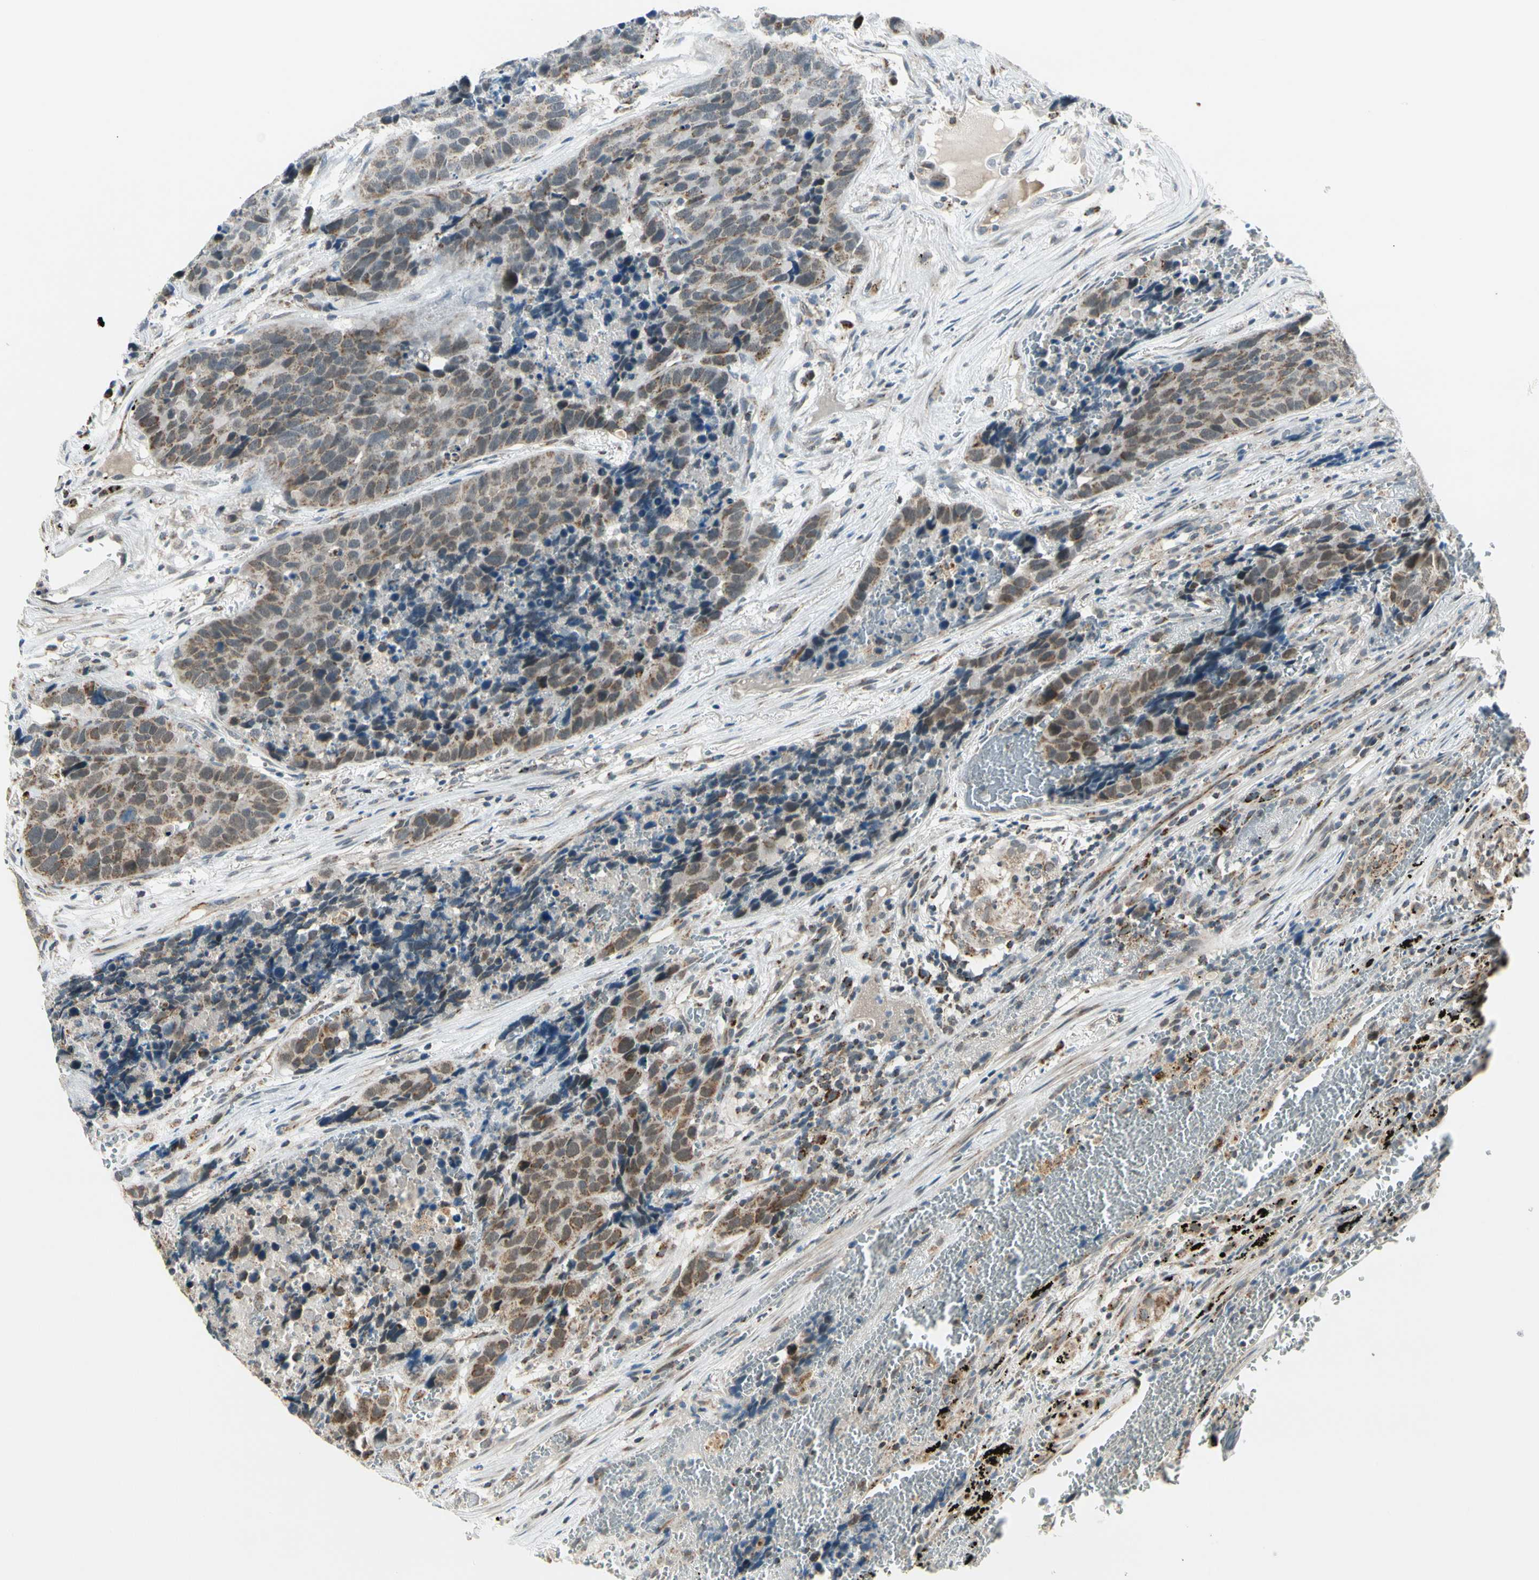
{"staining": {"intensity": "weak", "quantity": "25%-75%", "location": "cytoplasmic/membranous"}, "tissue": "carcinoid", "cell_type": "Tumor cells", "image_type": "cancer", "snomed": [{"axis": "morphology", "description": "Carcinoid, malignant, NOS"}, {"axis": "topography", "description": "Lung"}], "caption": "Immunohistochemistry histopathology image of neoplastic tissue: human carcinoid stained using immunohistochemistry (IHC) shows low levels of weak protein expression localized specifically in the cytoplasmic/membranous of tumor cells, appearing as a cytoplasmic/membranous brown color.", "gene": "KHDC4", "patient": {"sex": "male", "age": 60}}